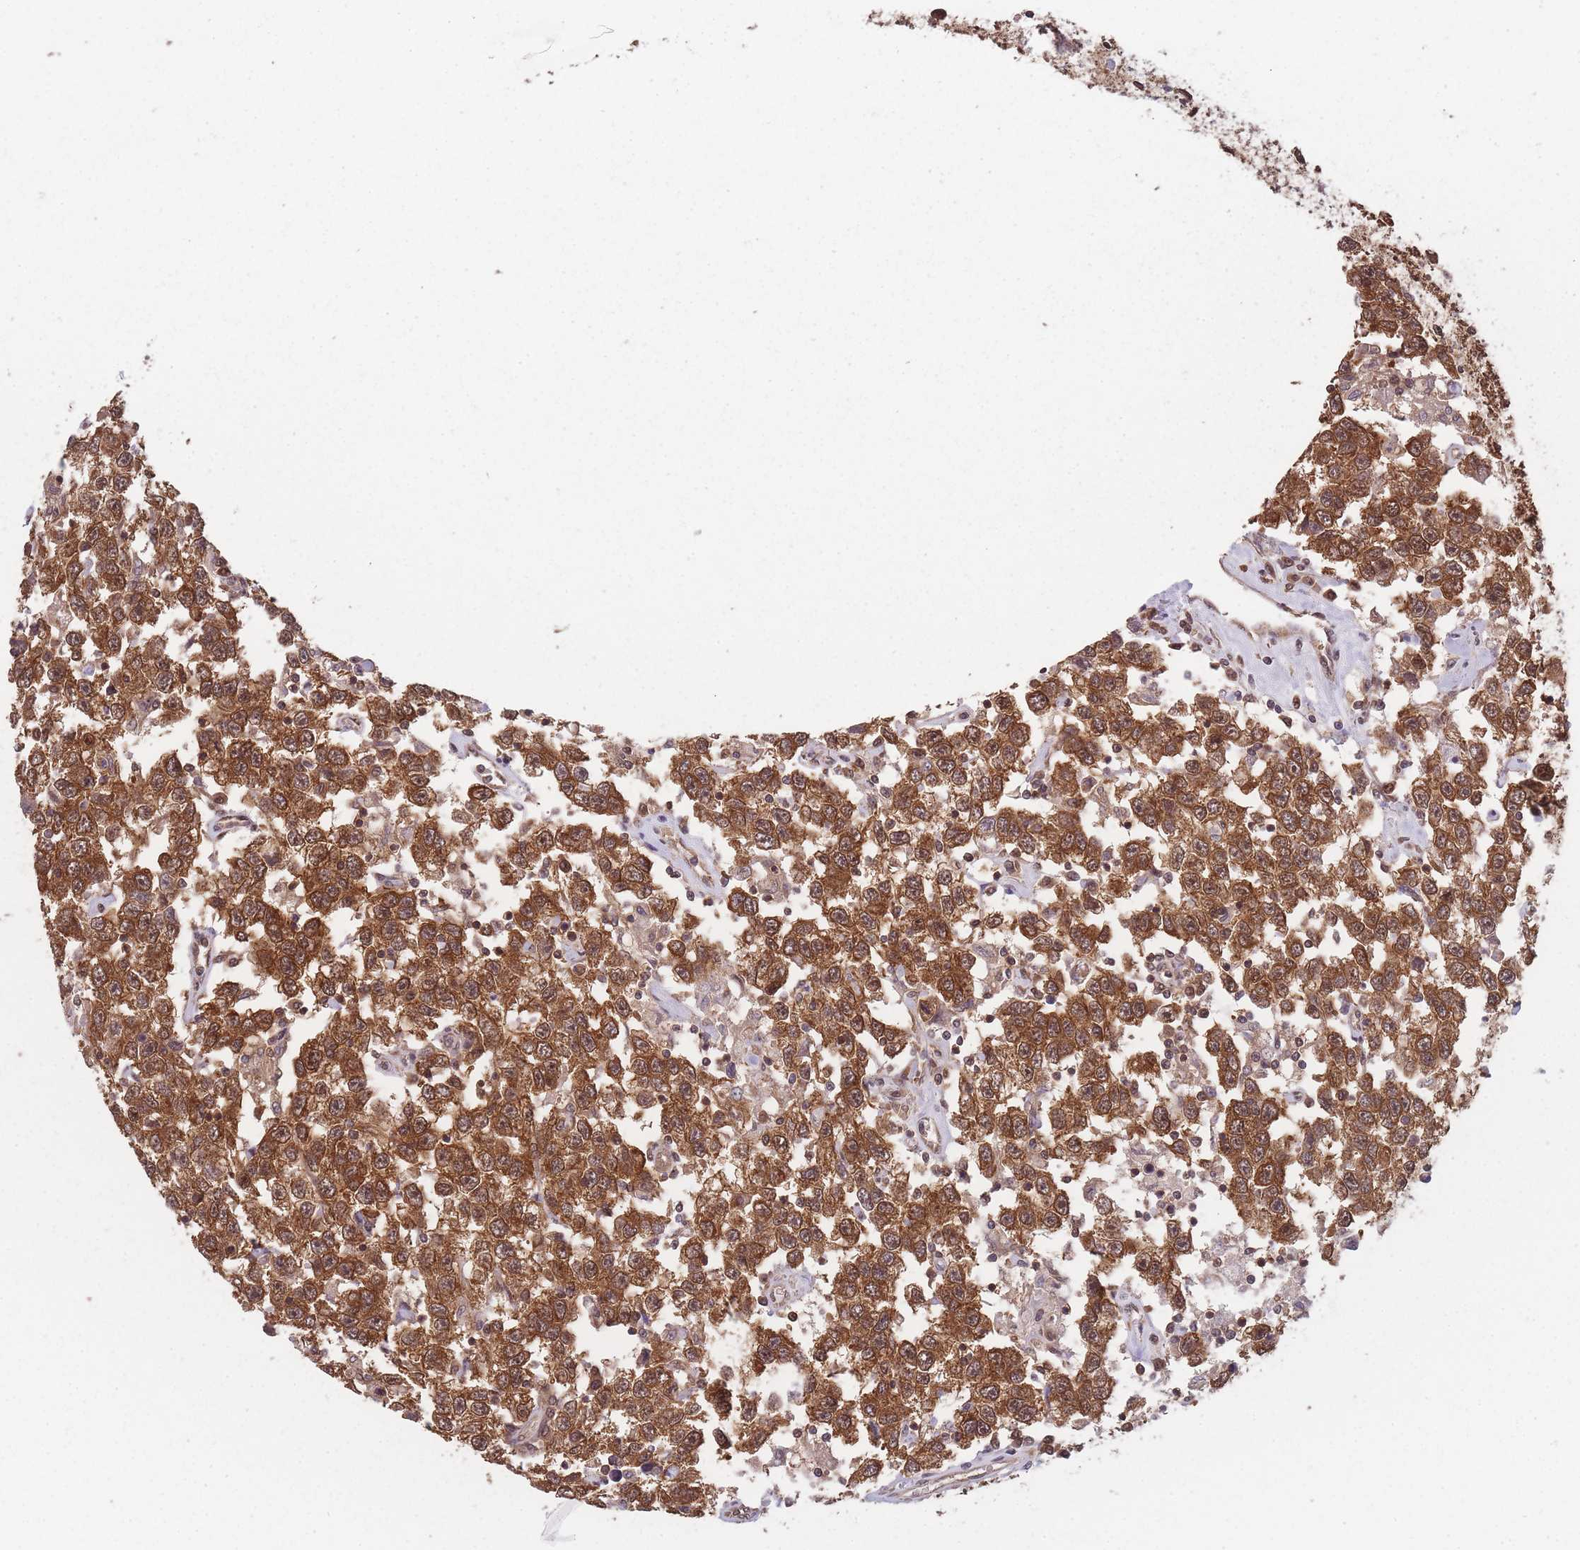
{"staining": {"intensity": "moderate", "quantity": ">75%", "location": "cytoplasmic/membranous"}, "tissue": "testis cancer", "cell_type": "Tumor cells", "image_type": "cancer", "snomed": [{"axis": "morphology", "description": "Seminoma, NOS"}, {"axis": "topography", "description": "Testis"}], "caption": "The image displays a brown stain indicating the presence of a protein in the cytoplasmic/membranous of tumor cells in testis cancer.", "gene": "PPP6R3", "patient": {"sex": "male", "age": 41}}